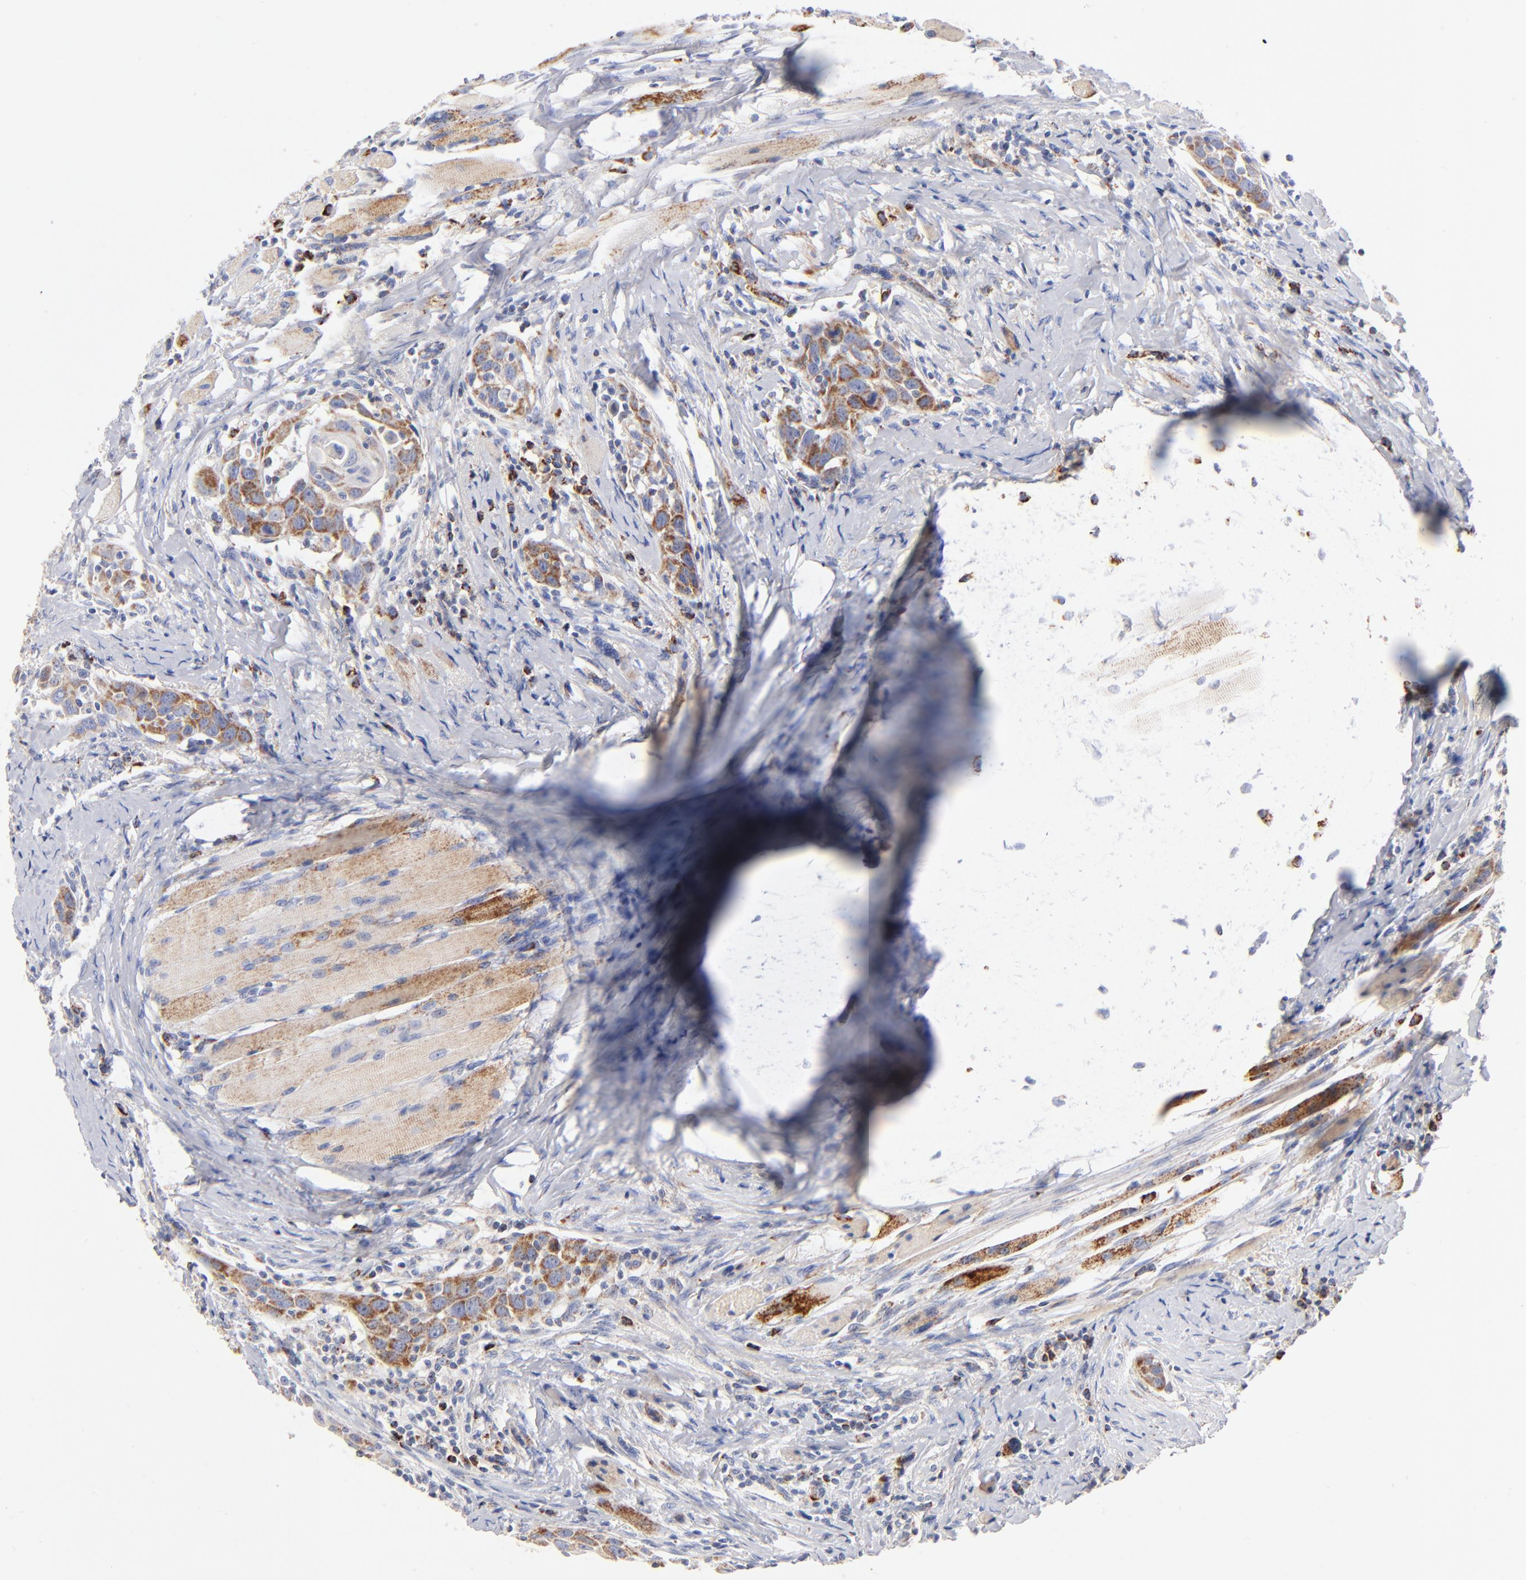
{"staining": {"intensity": "moderate", "quantity": ">75%", "location": "cytoplasmic/membranous"}, "tissue": "head and neck cancer", "cell_type": "Tumor cells", "image_type": "cancer", "snomed": [{"axis": "morphology", "description": "Squamous cell carcinoma, NOS"}, {"axis": "topography", "description": "Oral tissue"}, {"axis": "topography", "description": "Head-Neck"}], "caption": "Immunohistochemical staining of human squamous cell carcinoma (head and neck) reveals moderate cytoplasmic/membranous protein expression in about >75% of tumor cells.", "gene": "DLAT", "patient": {"sex": "female", "age": 50}}